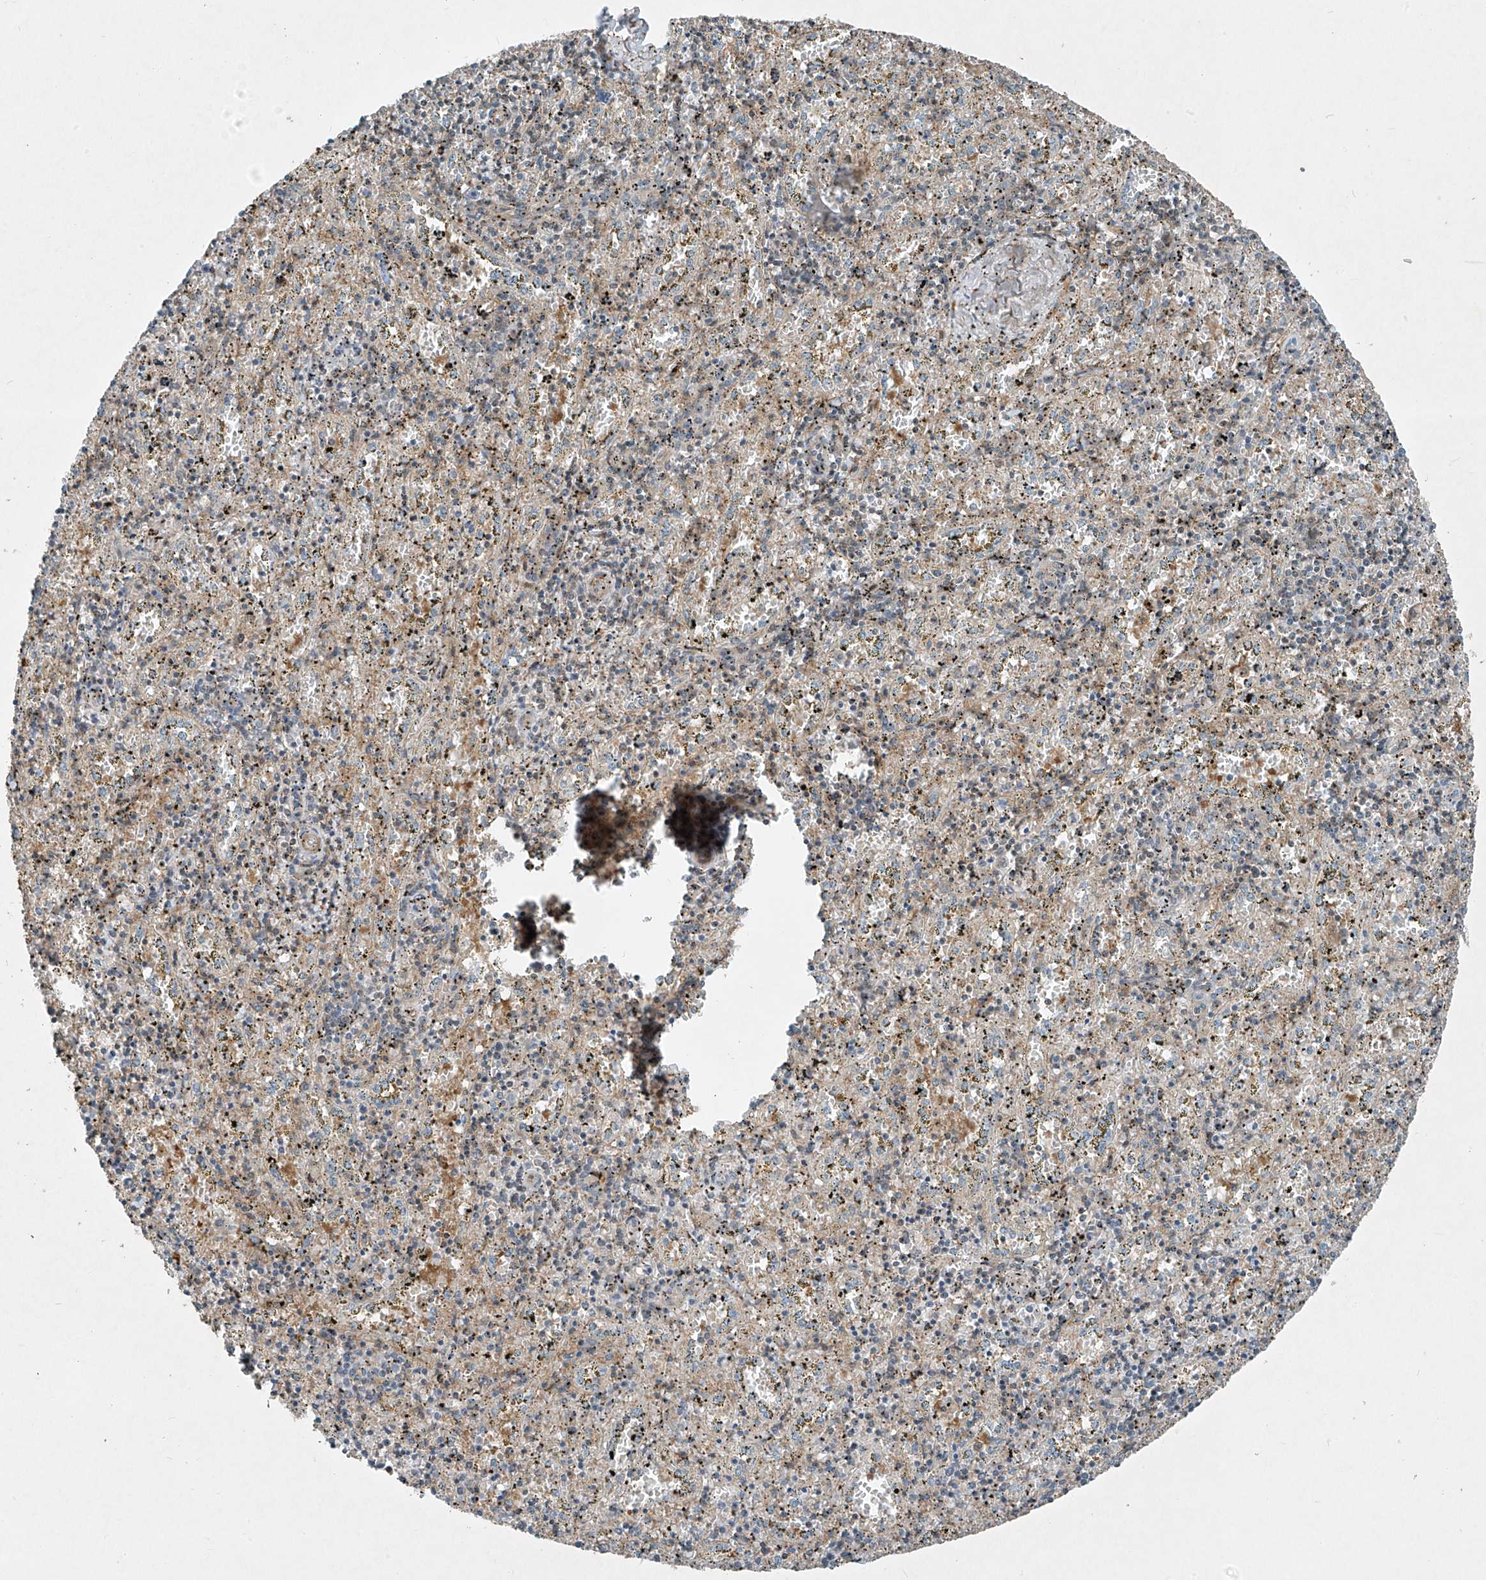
{"staining": {"intensity": "weak", "quantity": "25%-75%", "location": "cytoplasmic/membranous"}, "tissue": "spleen", "cell_type": "Cells in red pulp", "image_type": "normal", "snomed": [{"axis": "morphology", "description": "Normal tissue, NOS"}, {"axis": "topography", "description": "Spleen"}], "caption": "Immunohistochemical staining of benign spleen exhibits weak cytoplasmic/membranous protein staining in about 25%-75% of cells in red pulp.", "gene": "PPCS", "patient": {"sex": "male", "age": 11}}